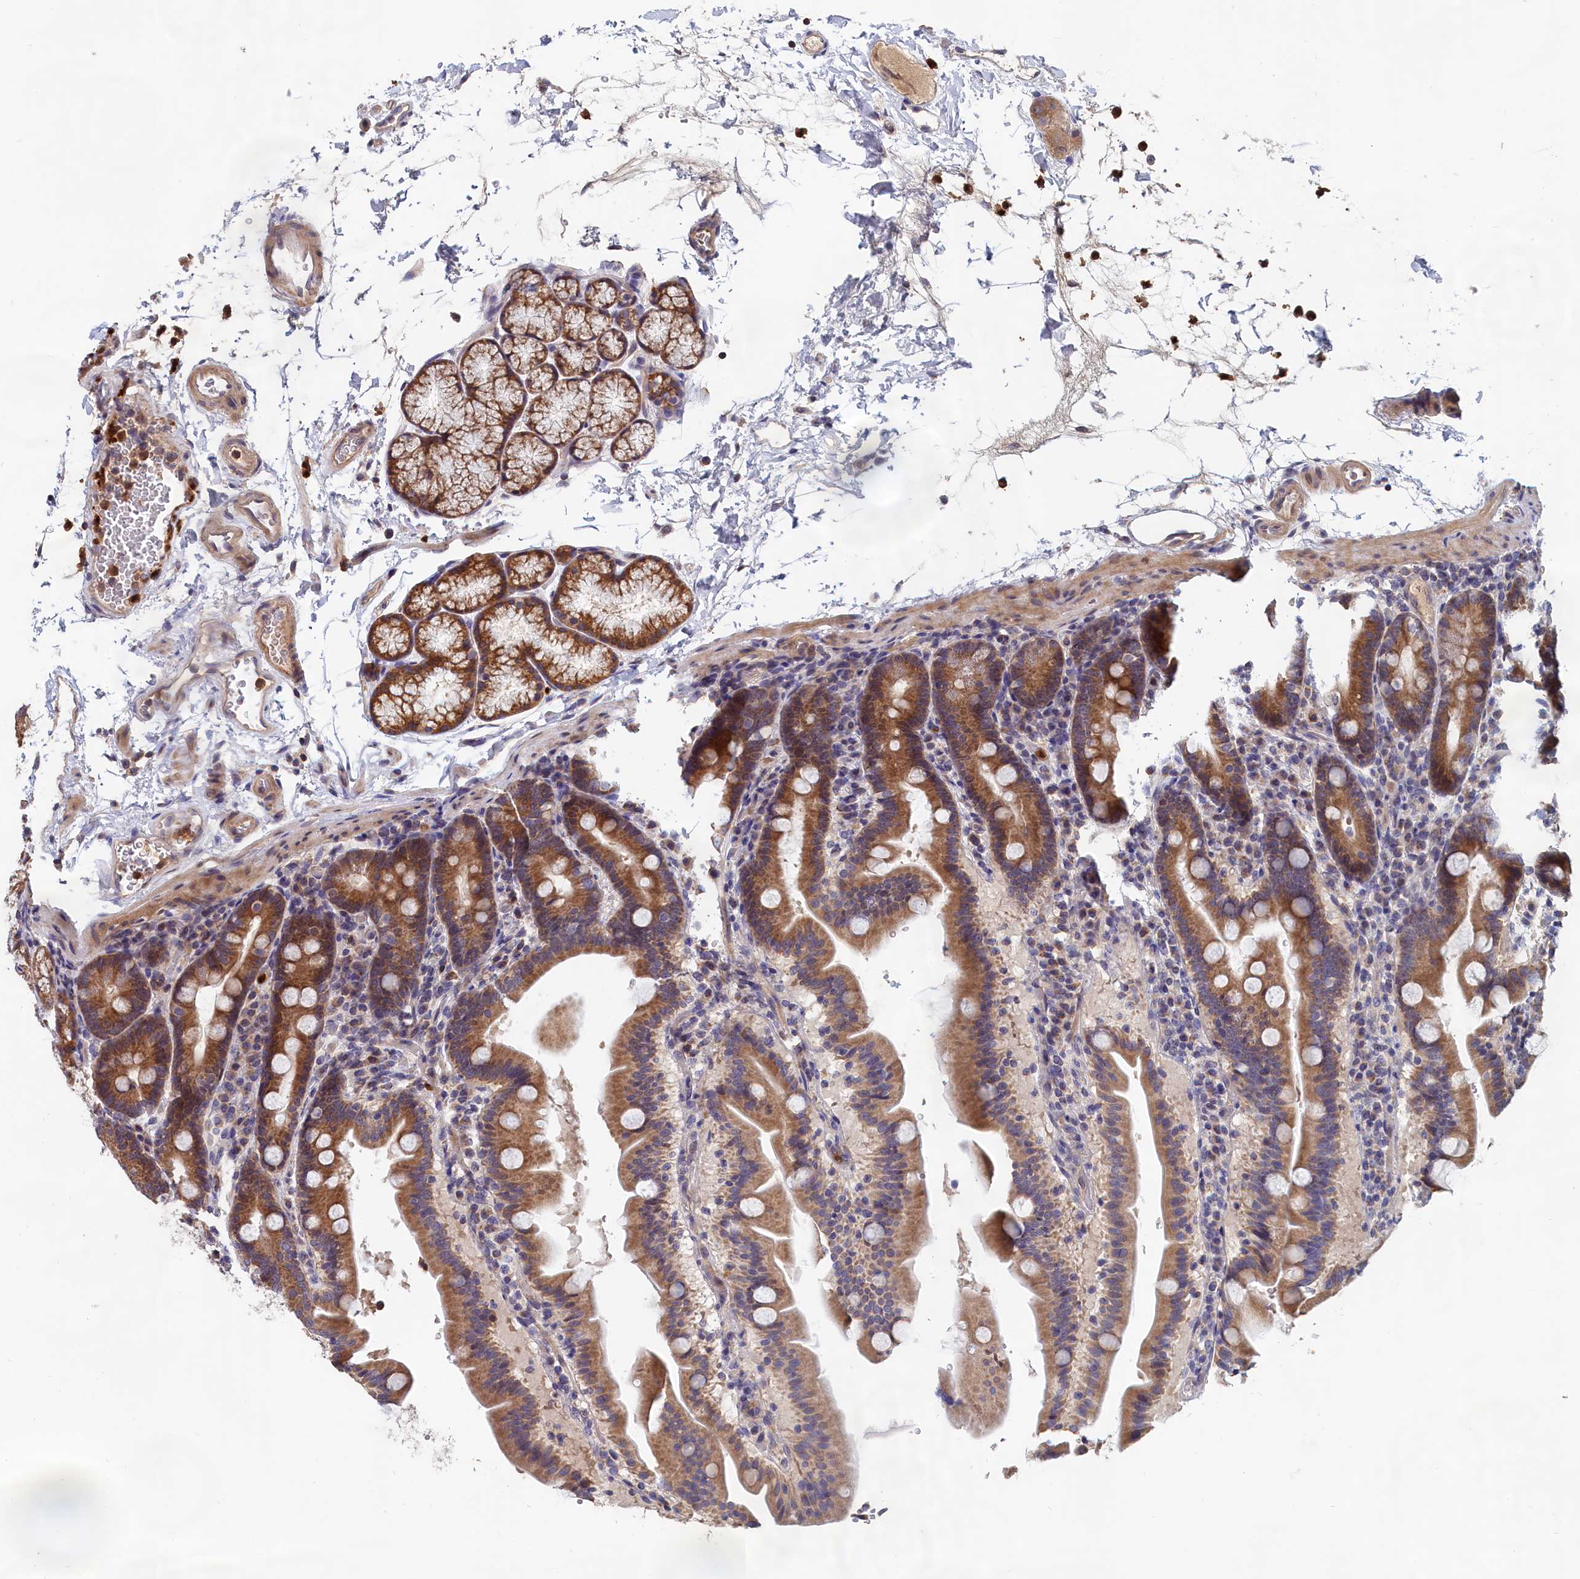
{"staining": {"intensity": "moderate", "quantity": ">75%", "location": "cytoplasmic/membranous"}, "tissue": "duodenum", "cell_type": "Glandular cells", "image_type": "normal", "snomed": [{"axis": "morphology", "description": "Normal tissue, NOS"}, {"axis": "topography", "description": "Duodenum"}], "caption": "Duodenum stained for a protein (brown) demonstrates moderate cytoplasmic/membranous positive positivity in approximately >75% of glandular cells.", "gene": "EPB41L4B", "patient": {"sex": "male", "age": 54}}